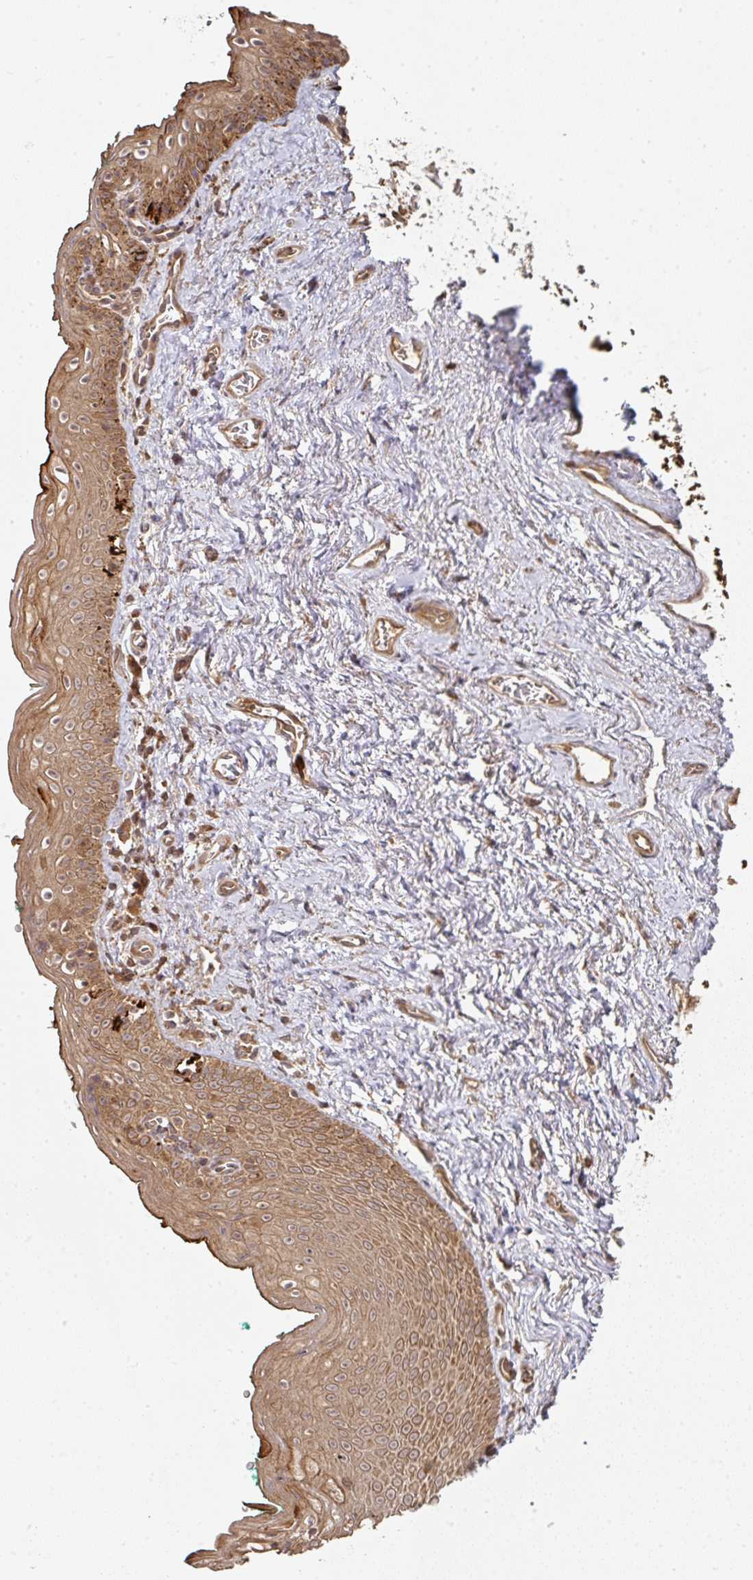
{"staining": {"intensity": "moderate", "quantity": ">75%", "location": "cytoplasmic/membranous"}, "tissue": "vagina", "cell_type": "Squamous epithelial cells", "image_type": "normal", "snomed": [{"axis": "morphology", "description": "Normal tissue, NOS"}, {"axis": "topography", "description": "Vulva"}, {"axis": "topography", "description": "Vagina"}, {"axis": "topography", "description": "Peripheral nerve tissue"}], "caption": "Human vagina stained for a protein (brown) exhibits moderate cytoplasmic/membranous positive staining in approximately >75% of squamous epithelial cells.", "gene": "EIF4EBP2", "patient": {"sex": "female", "age": 66}}